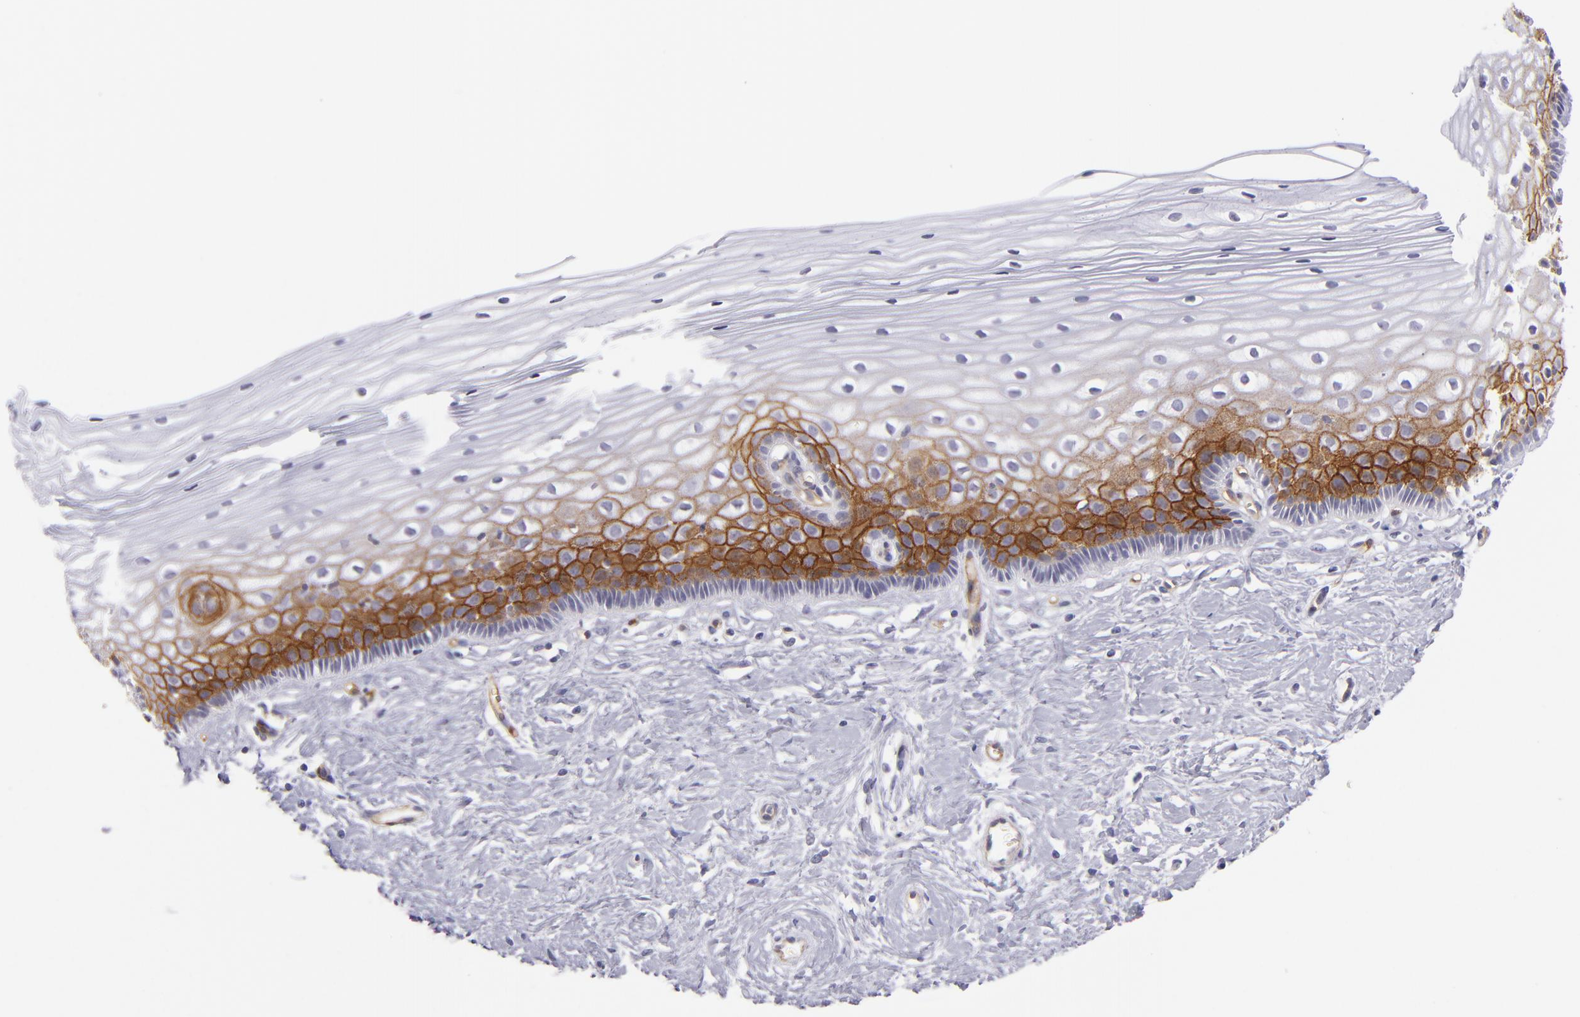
{"staining": {"intensity": "negative", "quantity": "none", "location": "none"}, "tissue": "cervix", "cell_type": "Glandular cells", "image_type": "normal", "snomed": [{"axis": "morphology", "description": "Normal tissue, NOS"}, {"axis": "topography", "description": "Cervix"}], "caption": "Glandular cells are negative for protein expression in benign human cervix.", "gene": "THBD", "patient": {"sex": "female", "age": 40}}